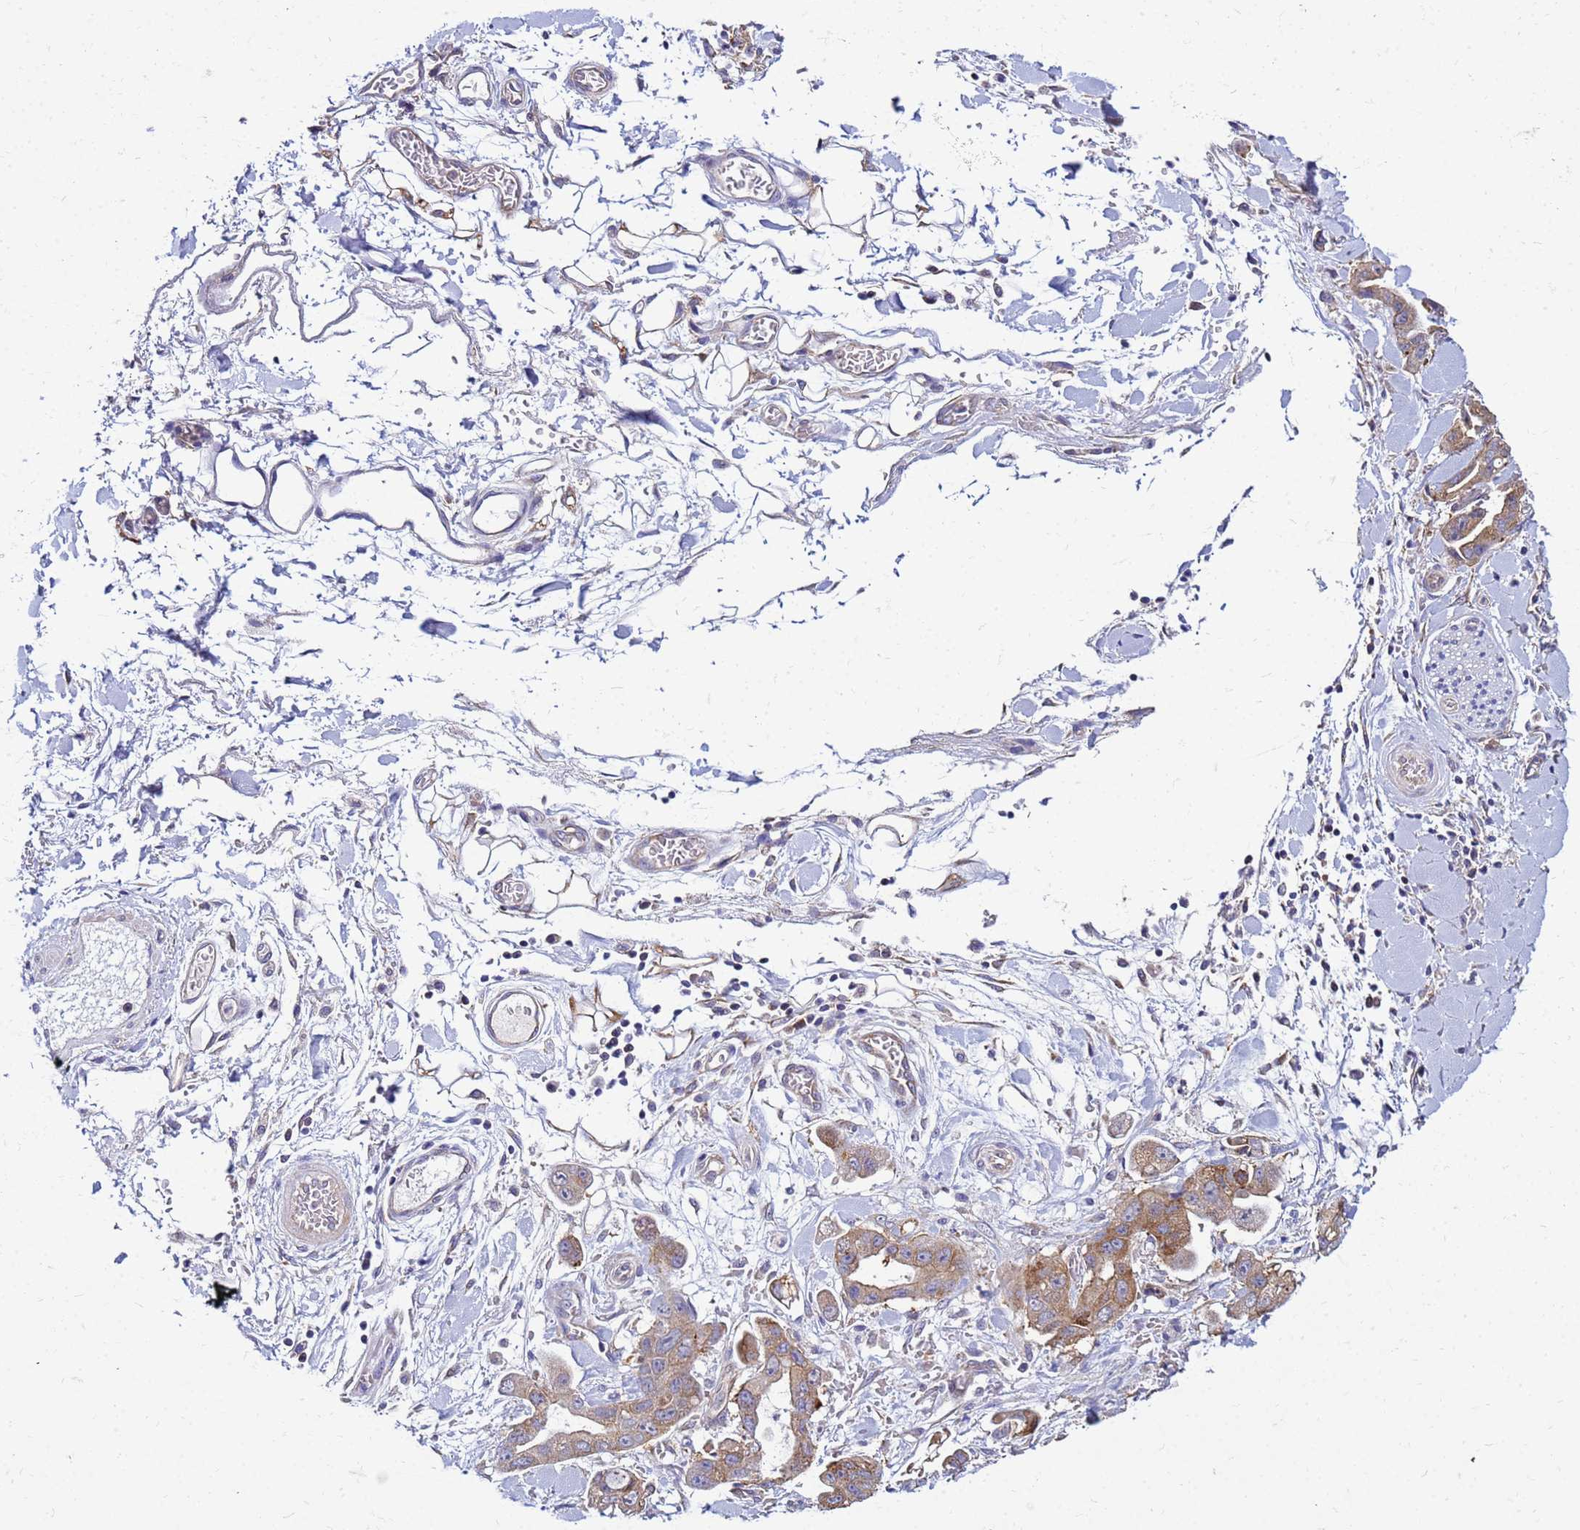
{"staining": {"intensity": "moderate", "quantity": ">75%", "location": "cytoplasmic/membranous"}, "tissue": "stomach cancer", "cell_type": "Tumor cells", "image_type": "cancer", "snomed": [{"axis": "morphology", "description": "Adenocarcinoma, NOS"}, {"axis": "topography", "description": "Stomach"}], "caption": "Protein staining demonstrates moderate cytoplasmic/membranous positivity in about >75% of tumor cells in stomach cancer.", "gene": "PKD1", "patient": {"sex": "male", "age": 62}}